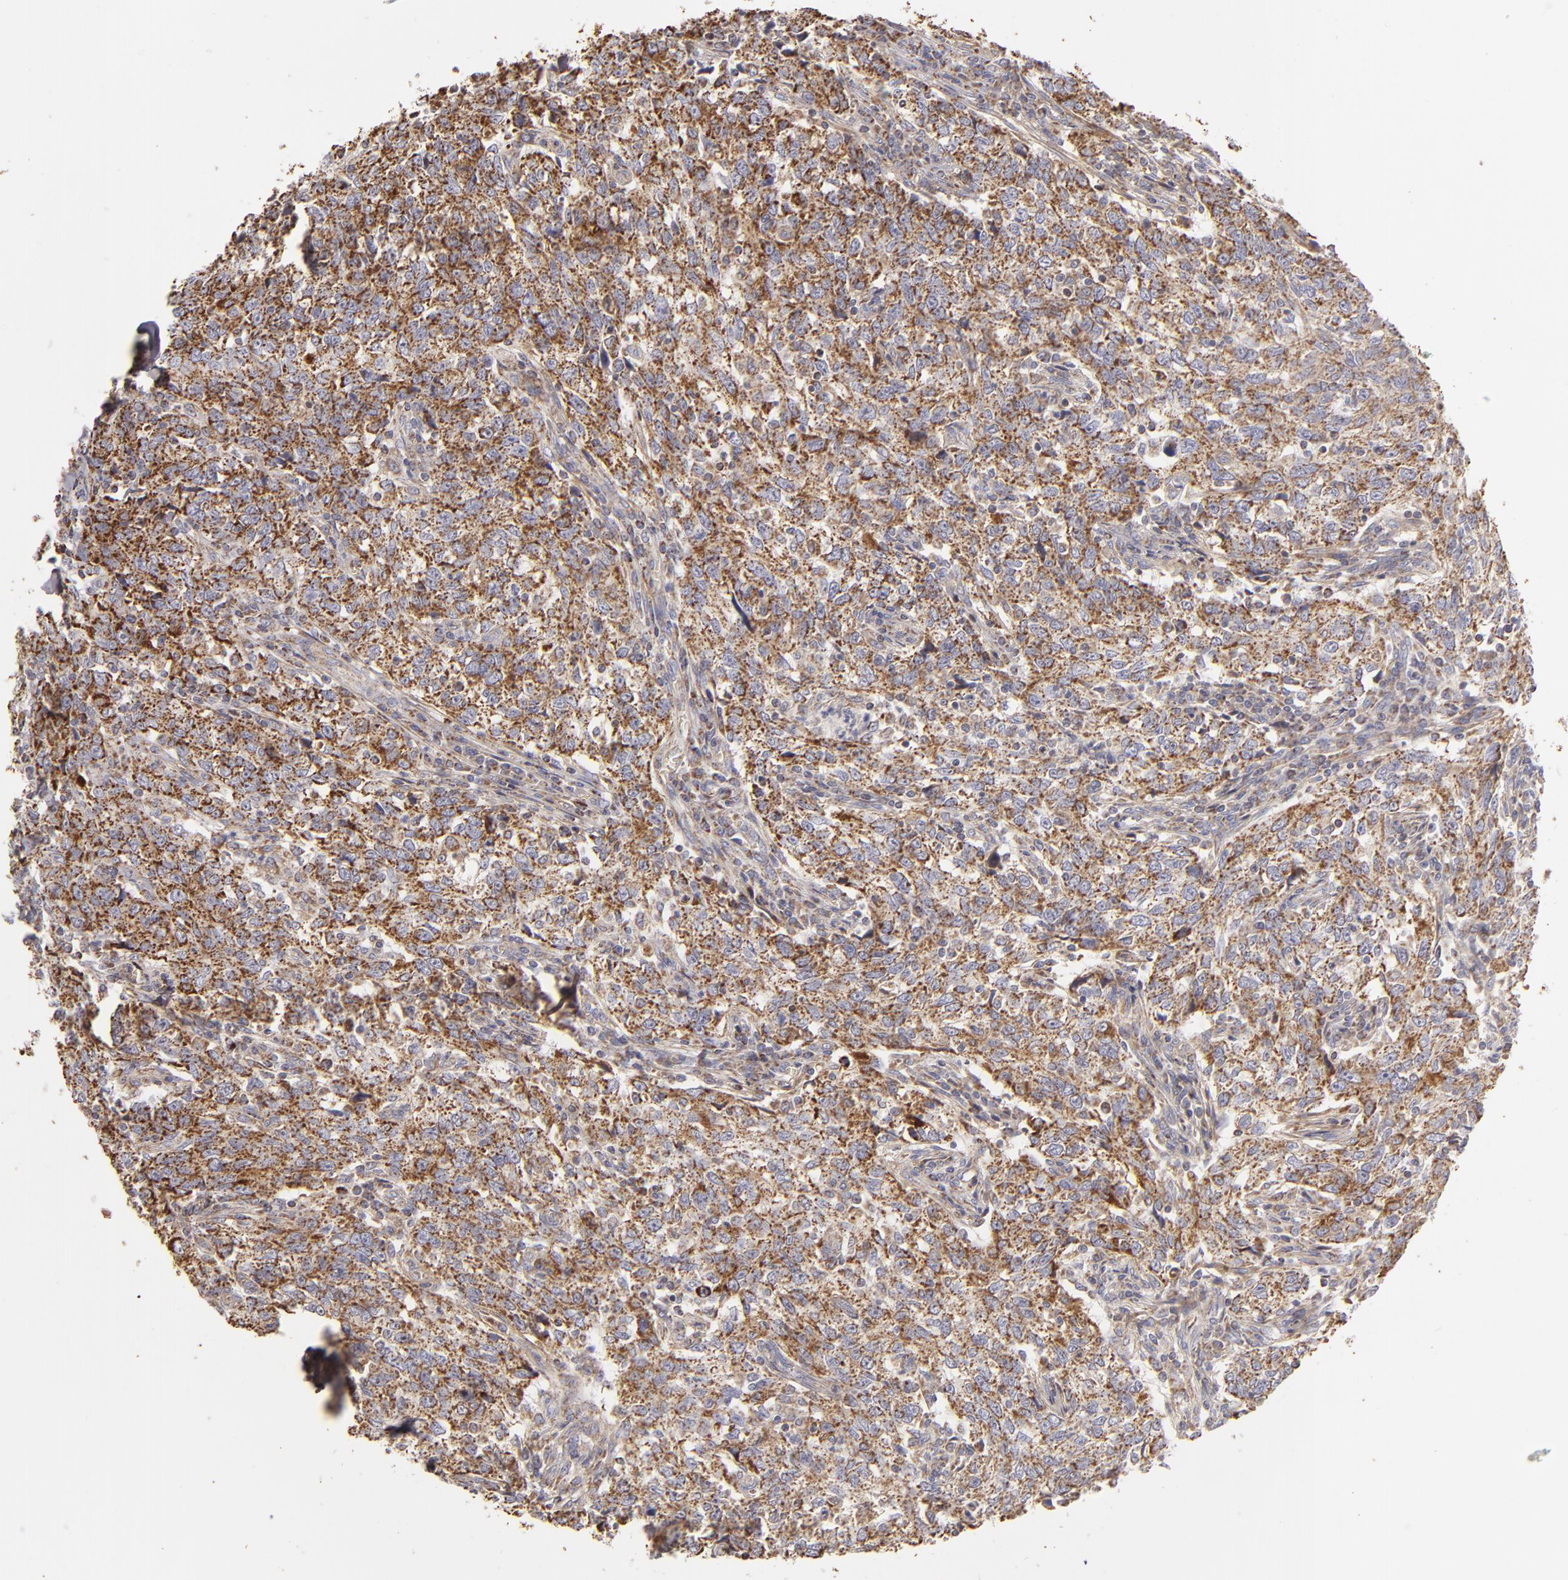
{"staining": {"intensity": "moderate", "quantity": ">75%", "location": "cytoplasmic/membranous"}, "tissue": "breast cancer", "cell_type": "Tumor cells", "image_type": "cancer", "snomed": [{"axis": "morphology", "description": "Duct carcinoma"}, {"axis": "topography", "description": "Breast"}], "caption": "Breast intraductal carcinoma was stained to show a protein in brown. There is medium levels of moderate cytoplasmic/membranous staining in approximately >75% of tumor cells. (Brightfield microscopy of DAB IHC at high magnification).", "gene": "CFB", "patient": {"sex": "female", "age": 50}}